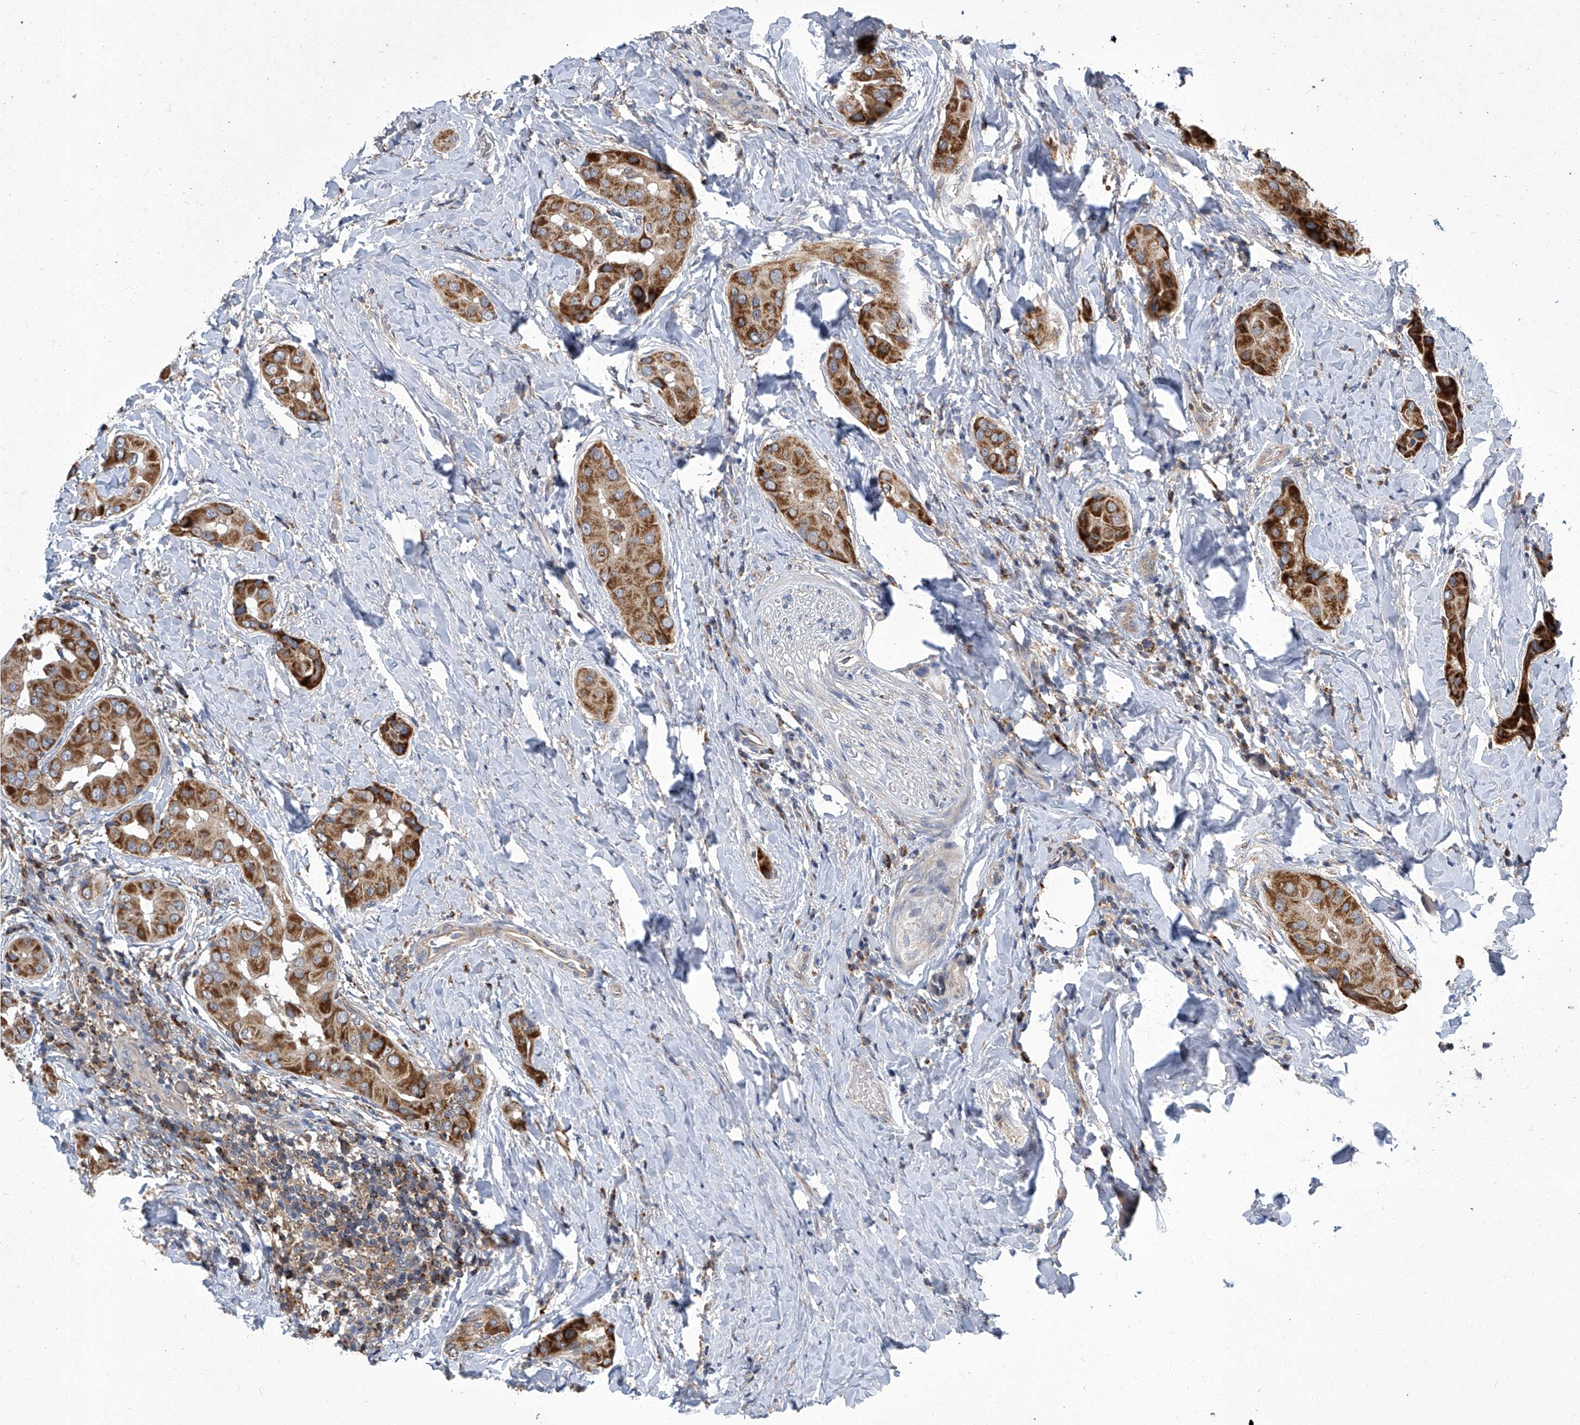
{"staining": {"intensity": "strong", "quantity": ">75%", "location": "cytoplasmic/membranous"}, "tissue": "thyroid cancer", "cell_type": "Tumor cells", "image_type": "cancer", "snomed": [{"axis": "morphology", "description": "Papillary adenocarcinoma, NOS"}, {"axis": "topography", "description": "Thyroid gland"}], "caption": "Protein expression by immunohistochemistry reveals strong cytoplasmic/membranous positivity in about >75% of tumor cells in thyroid cancer.", "gene": "TNFRSF13B", "patient": {"sex": "male", "age": 33}}